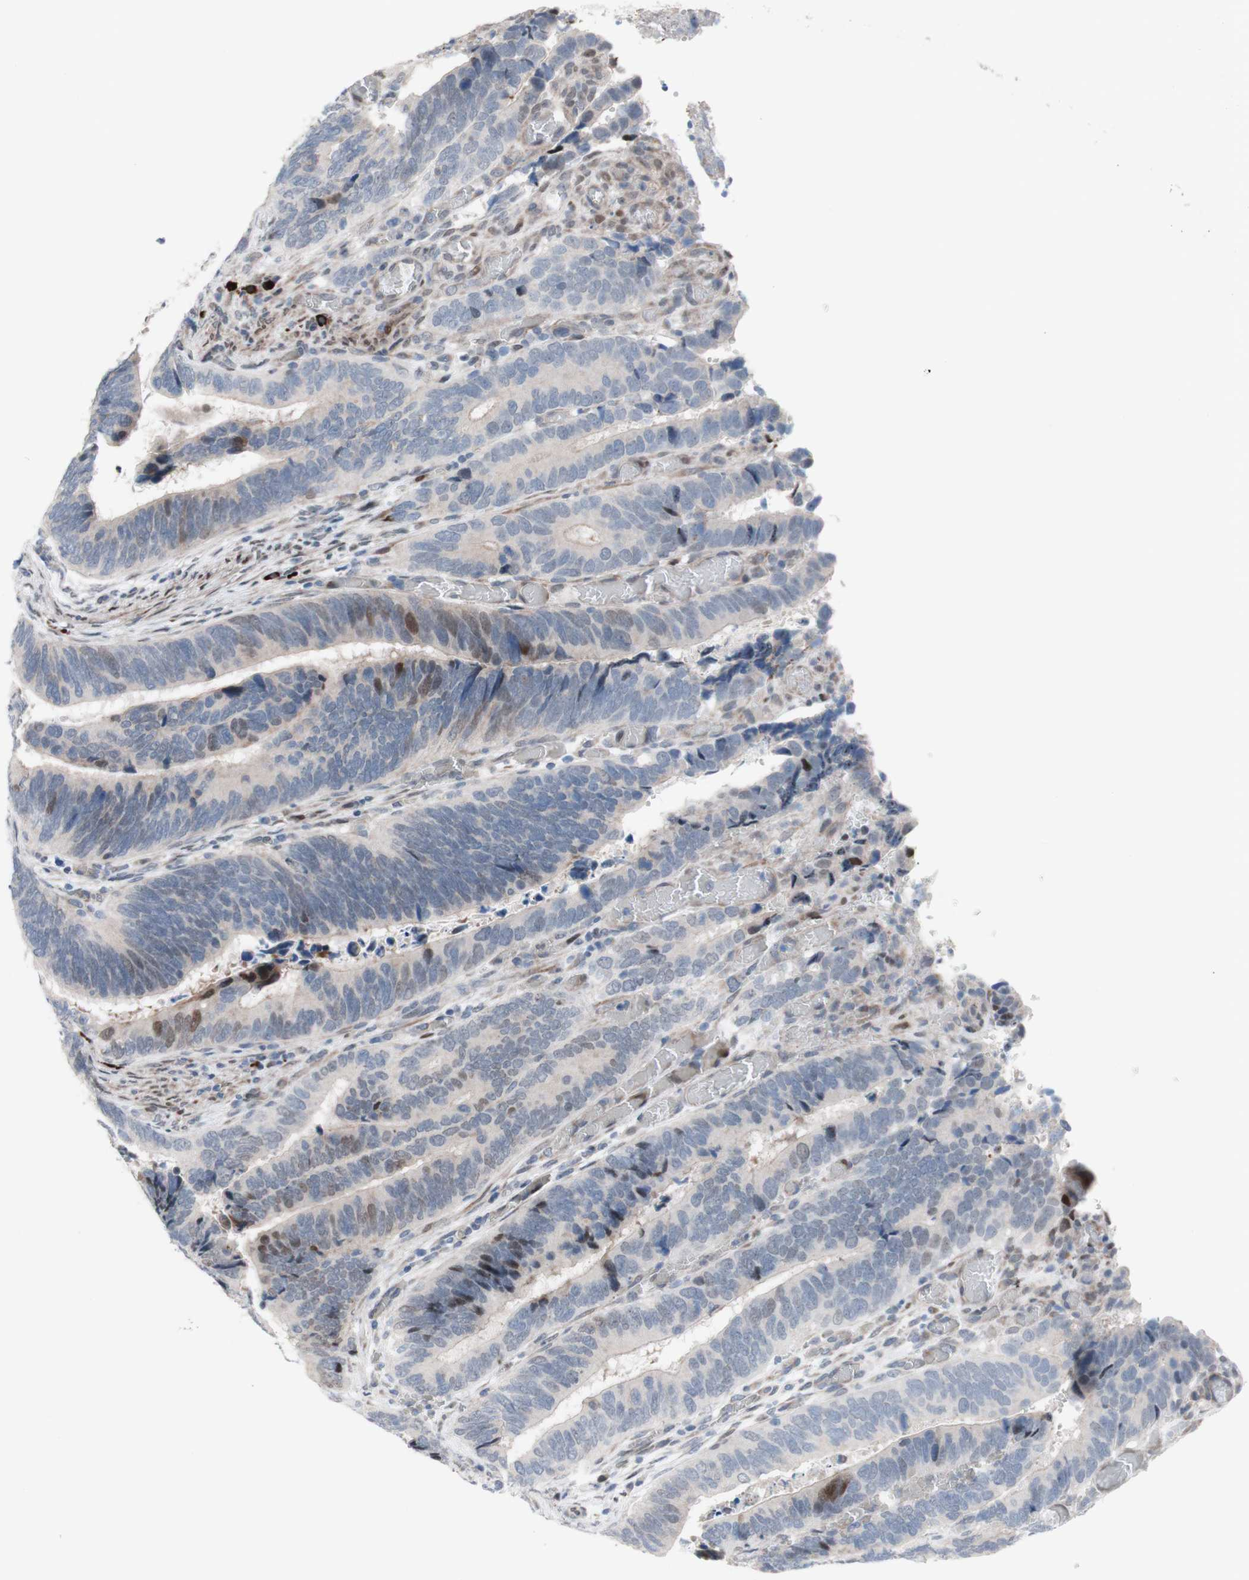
{"staining": {"intensity": "negative", "quantity": "none", "location": "none"}, "tissue": "colorectal cancer", "cell_type": "Tumor cells", "image_type": "cancer", "snomed": [{"axis": "morphology", "description": "Adenocarcinoma, NOS"}, {"axis": "topography", "description": "Colon"}], "caption": "Tumor cells show no significant protein staining in adenocarcinoma (colorectal).", "gene": "PHTF2", "patient": {"sex": "male", "age": 72}}